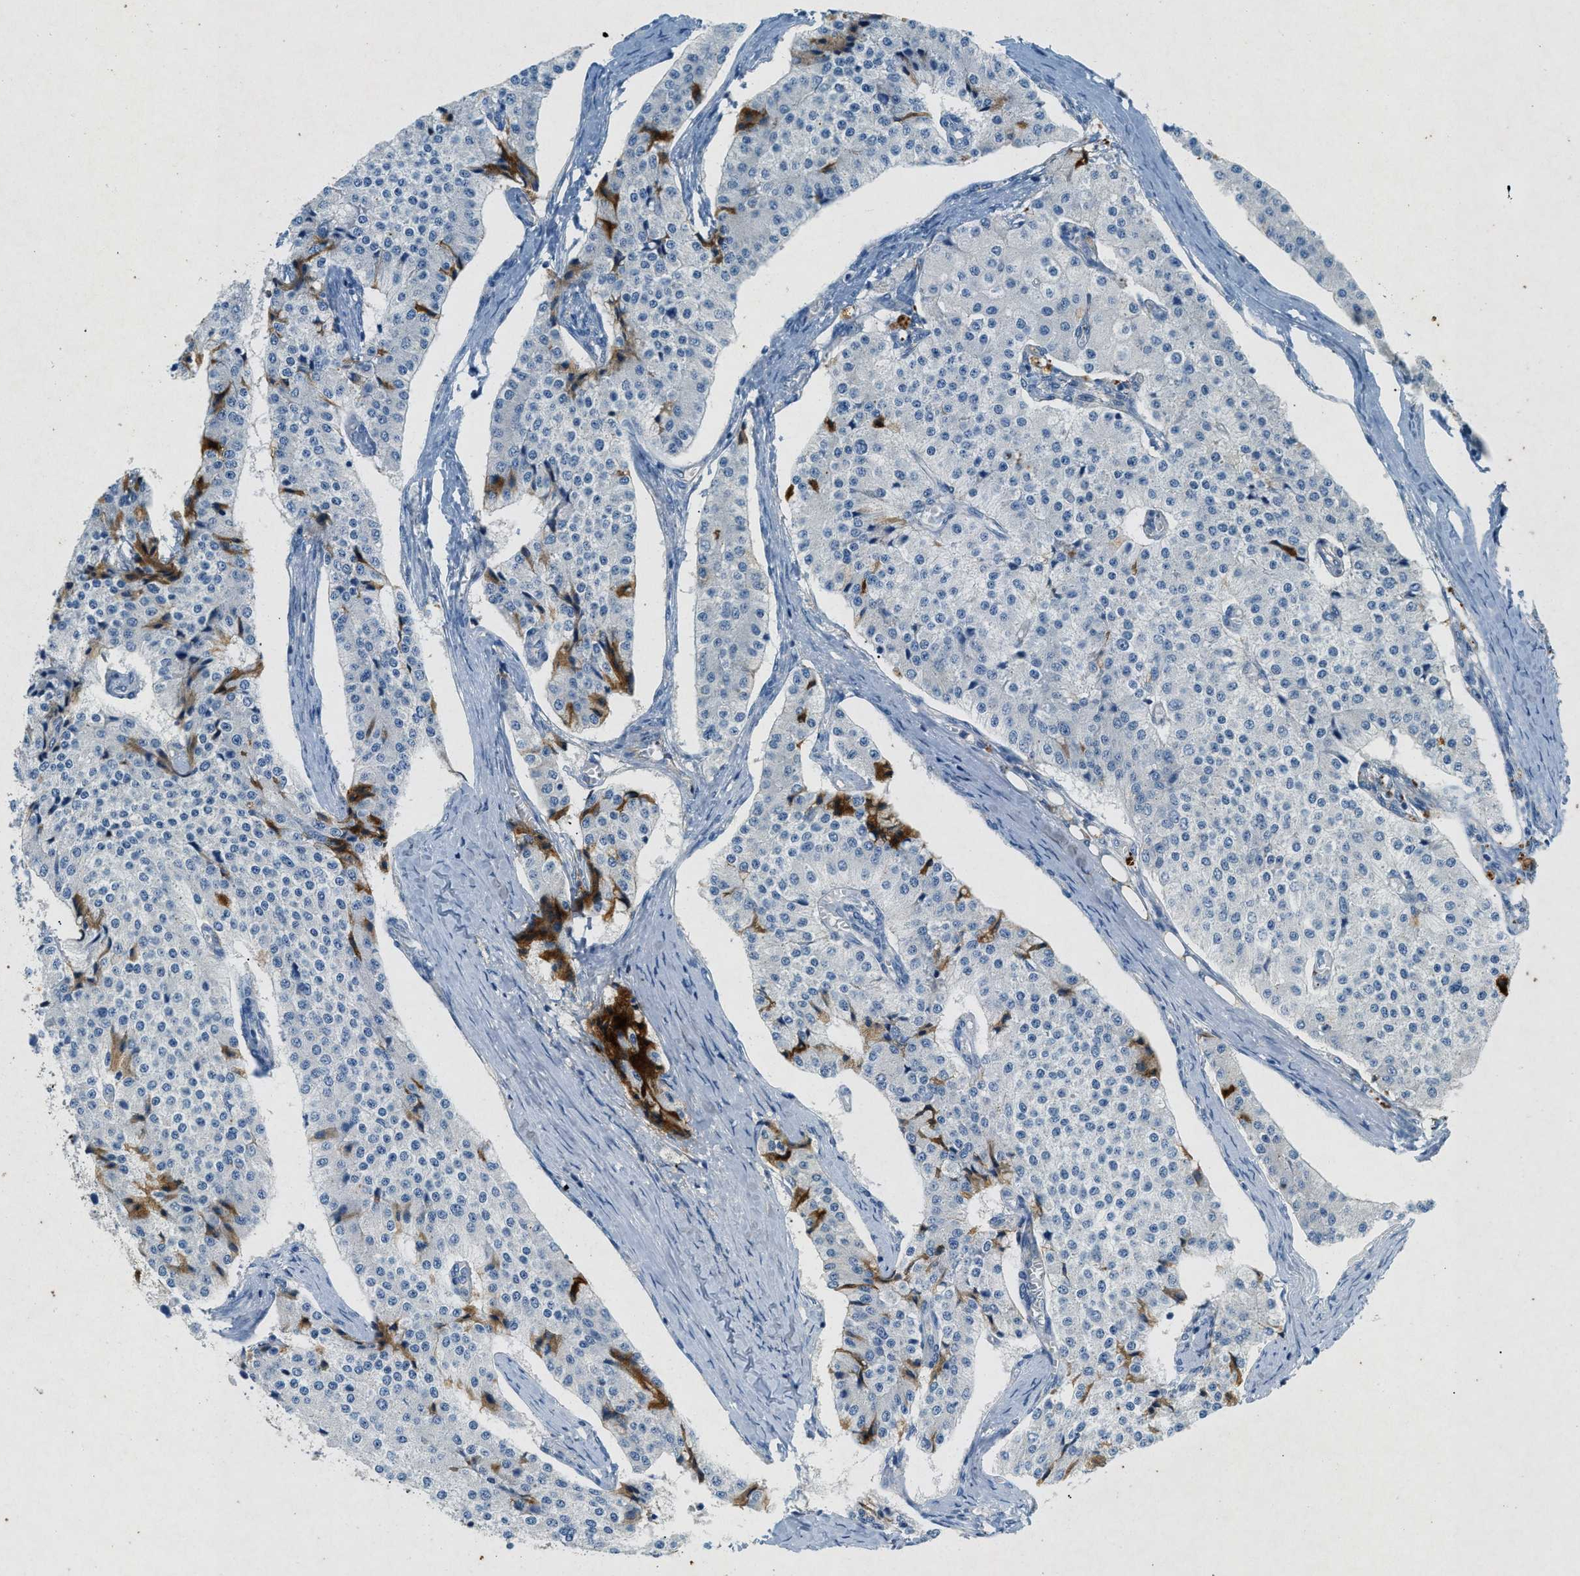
{"staining": {"intensity": "moderate", "quantity": "<25%", "location": "cytoplasmic/membranous"}, "tissue": "carcinoid", "cell_type": "Tumor cells", "image_type": "cancer", "snomed": [{"axis": "morphology", "description": "Carcinoid, malignant, NOS"}, {"axis": "topography", "description": "Colon"}], "caption": "Carcinoid stained with a protein marker reveals moderate staining in tumor cells.", "gene": "F2", "patient": {"sex": "female", "age": 52}}